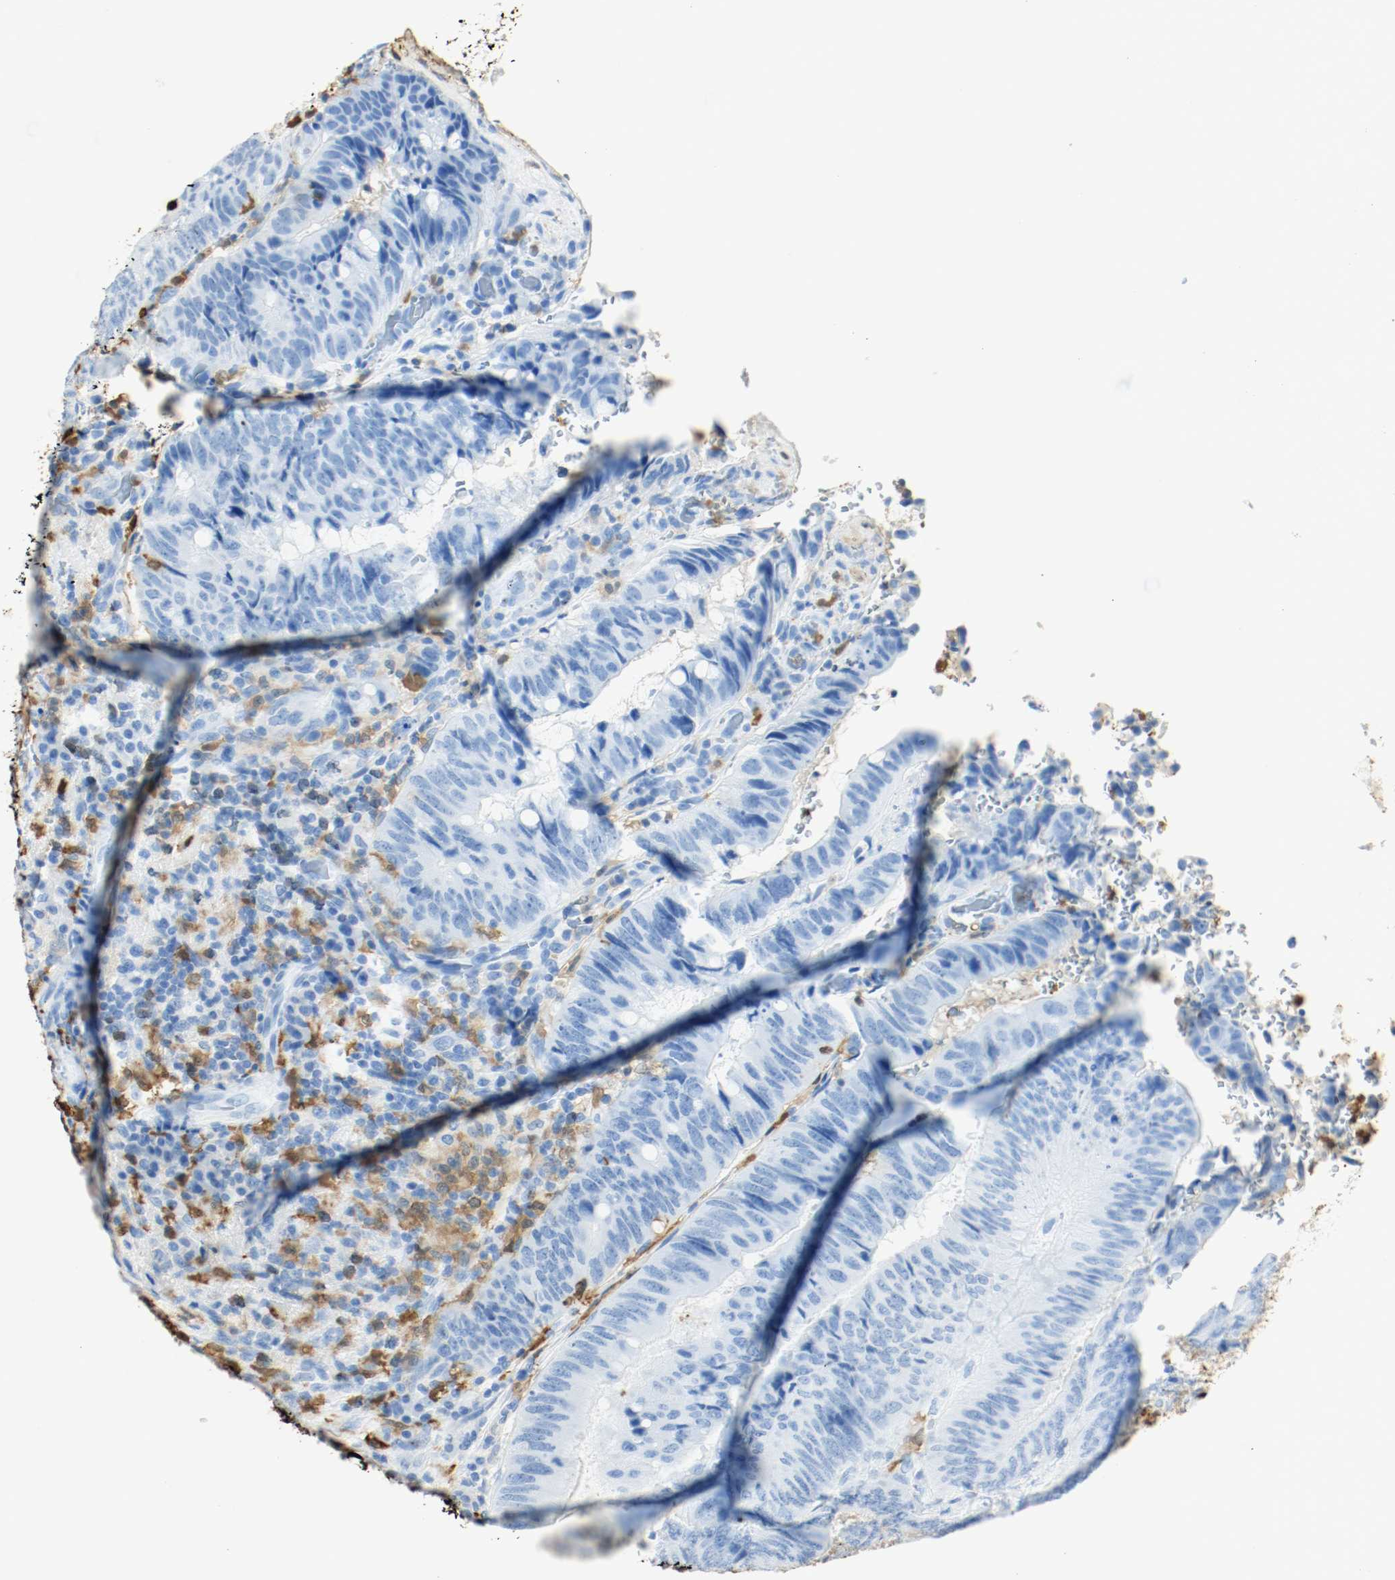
{"staining": {"intensity": "negative", "quantity": "none", "location": "none"}, "tissue": "colorectal cancer", "cell_type": "Tumor cells", "image_type": "cancer", "snomed": [{"axis": "morphology", "description": "Normal tissue, NOS"}, {"axis": "morphology", "description": "Adenocarcinoma, NOS"}, {"axis": "topography", "description": "Rectum"}, {"axis": "topography", "description": "Peripheral nerve tissue"}], "caption": "IHC of adenocarcinoma (colorectal) exhibits no staining in tumor cells.", "gene": "S100A9", "patient": {"sex": "male", "age": 92}}